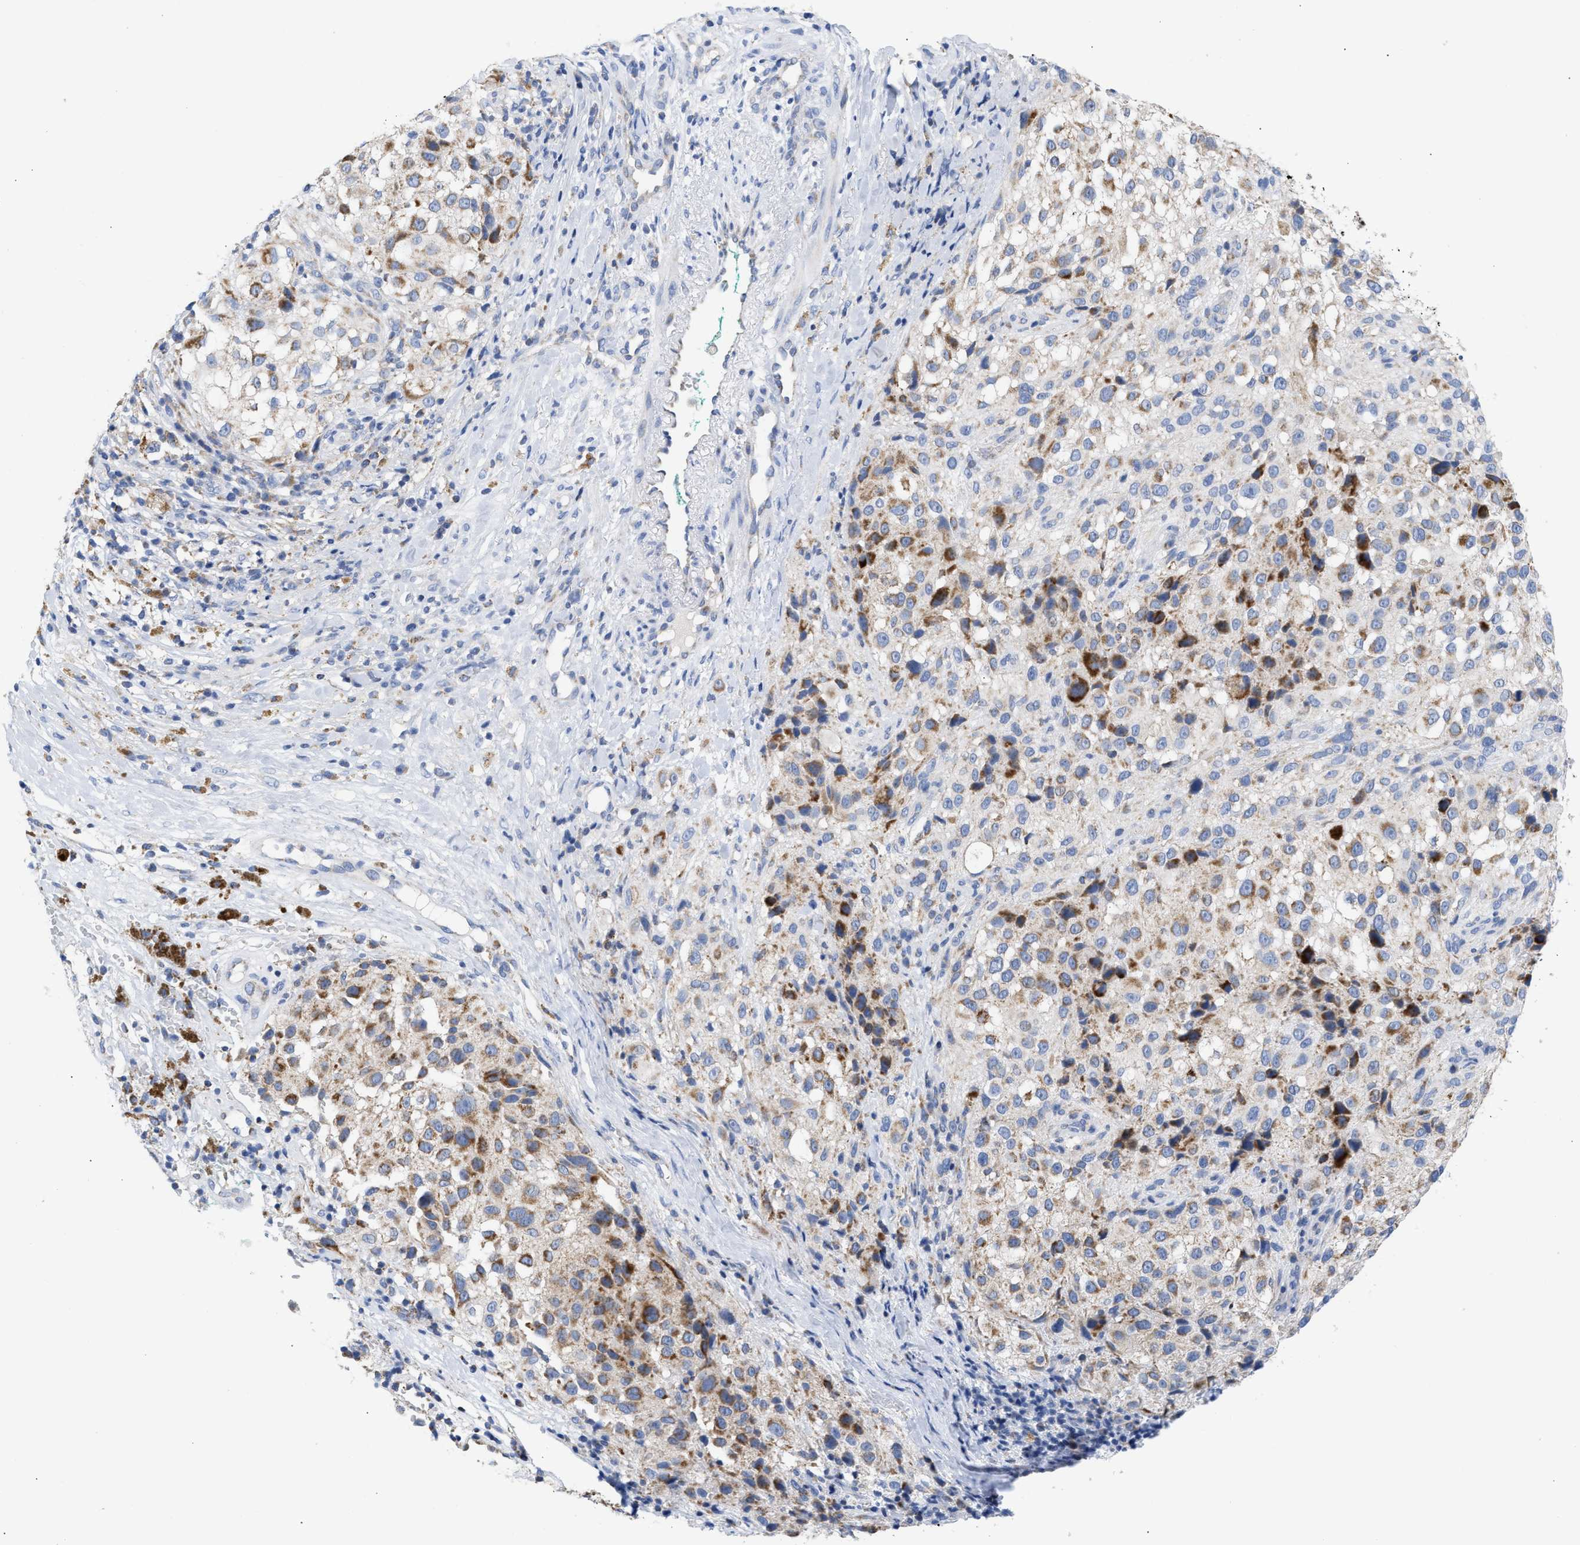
{"staining": {"intensity": "moderate", "quantity": "25%-75%", "location": "cytoplasmic/membranous"}, "tissue": "melanoma", "cell_type": "Tumor cells", "image_type": "cancer", "snomed": [{"axis": "morphology", "description": "Necrosis, NOS"}, {"axis": "morphology", "description": "Malignant melanoma, NOS"}, {"axis": "topography", "description": "Skin"}], "caption": "DAB immunohistochemical staining of human melanoma exhibits moderate cytoplasmic/membranous protein positivity in approximately 25%-75% of tumor cells. (brown staining indicates protein expression, while blue staining denotes nuclei).", "gene": "ACOT13", "patient": {"sex": "female", "age": 87}}